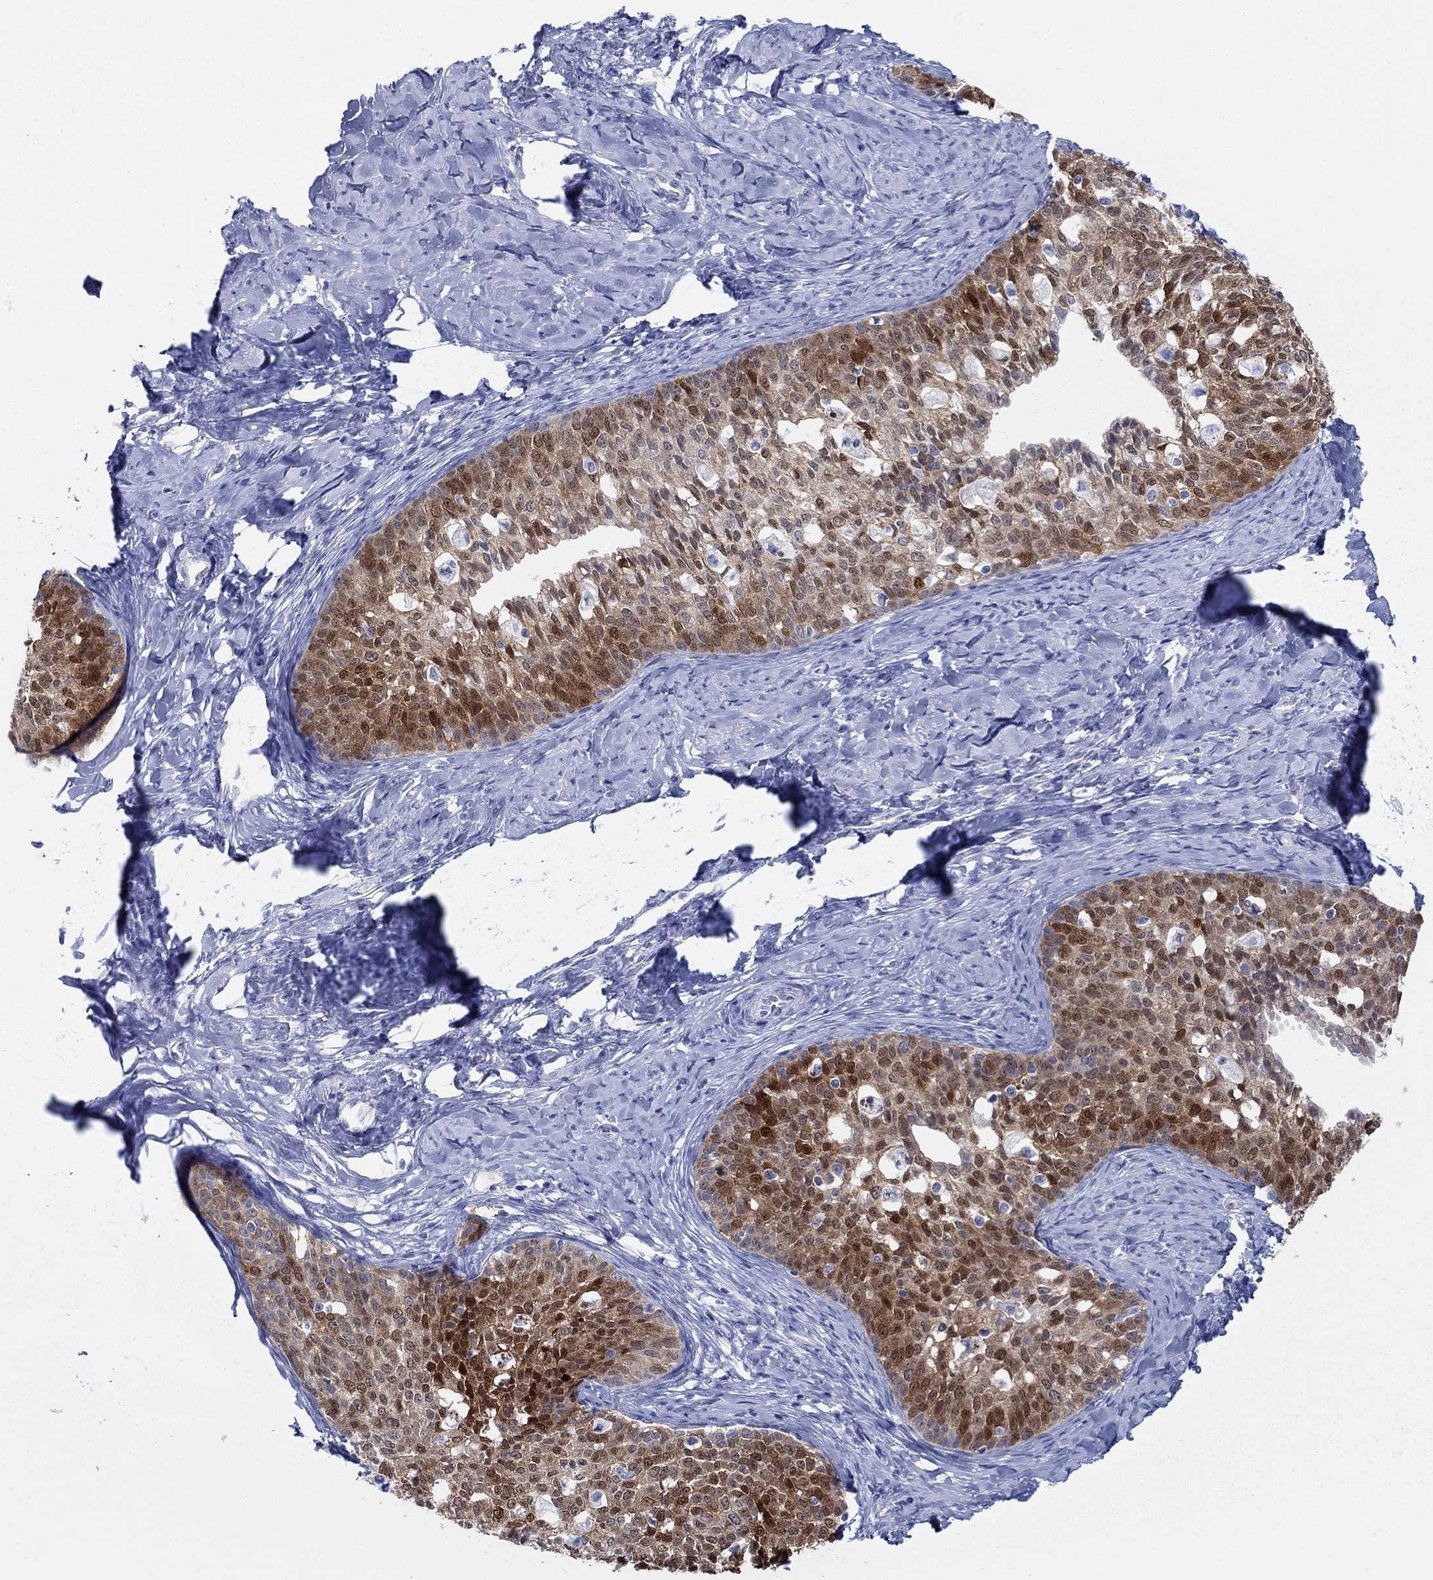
{"staining": {"intensity": "strong", "quantity": "25%-75%", "location": "cytoplasmic/membranous,nuclear"}, "tissue": "cervical cancer", "cell_type": "Tumor cells", "image_type": "cancer", "snomed": [{"axis": "morphology", "description": "Squamous cell carcinoma, NOS"}, {"axis": "topography", "description": "Cervix"}], "caption": "Immunohistochemistry of human squamous cell carcinoma (cervical) demonstrates high levels of strong cytoplasmic/membranous and nuclear staining in approximately 25%-75% of tumor cells.", "gene": "AKR1C2", "patient": {"sex": "female", "age": 51}}